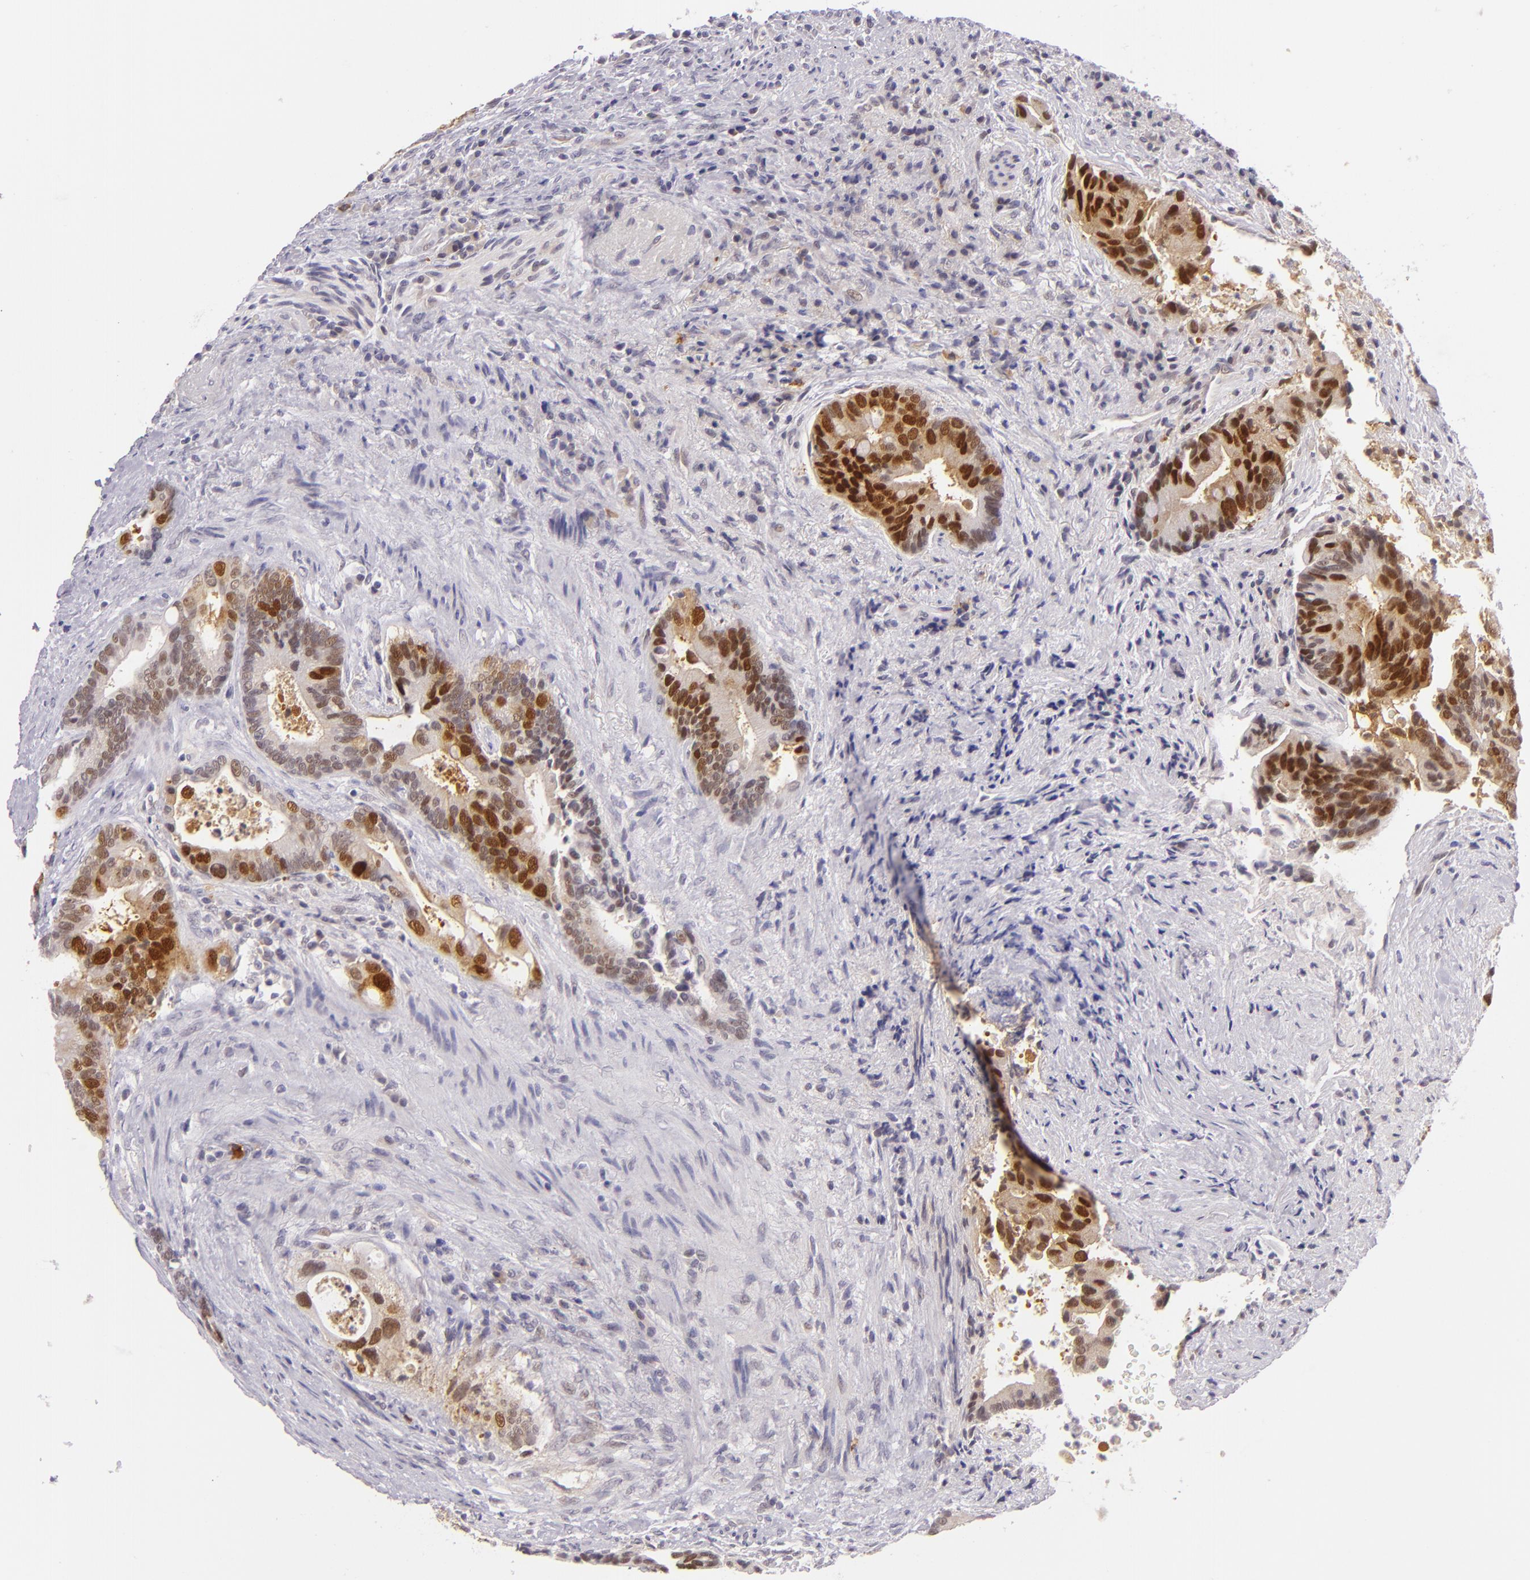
{"staining": {"intensity": "strong", "quantity": ">75%", "location": "cytoplasmic/membranous,nuclear"}, "tissue": "colorectal cancer", "cell_type": "Tumor cells", "image_type": "cancer", "snomed": [{"axis": "morphology", "description": "Adenocarcinoma, NOS"}, {"axis": "topography", "description": "Rectum"}], "caption": "Adenocarcinoma (colorectal) was stained to show a protein in brown. There is high levels of strong cytoplasmic/membranous and nuclear staining in about >75% of tumor cells.", "gene": "CSE1L", "patient": {"sex": "female", "age": 67}}